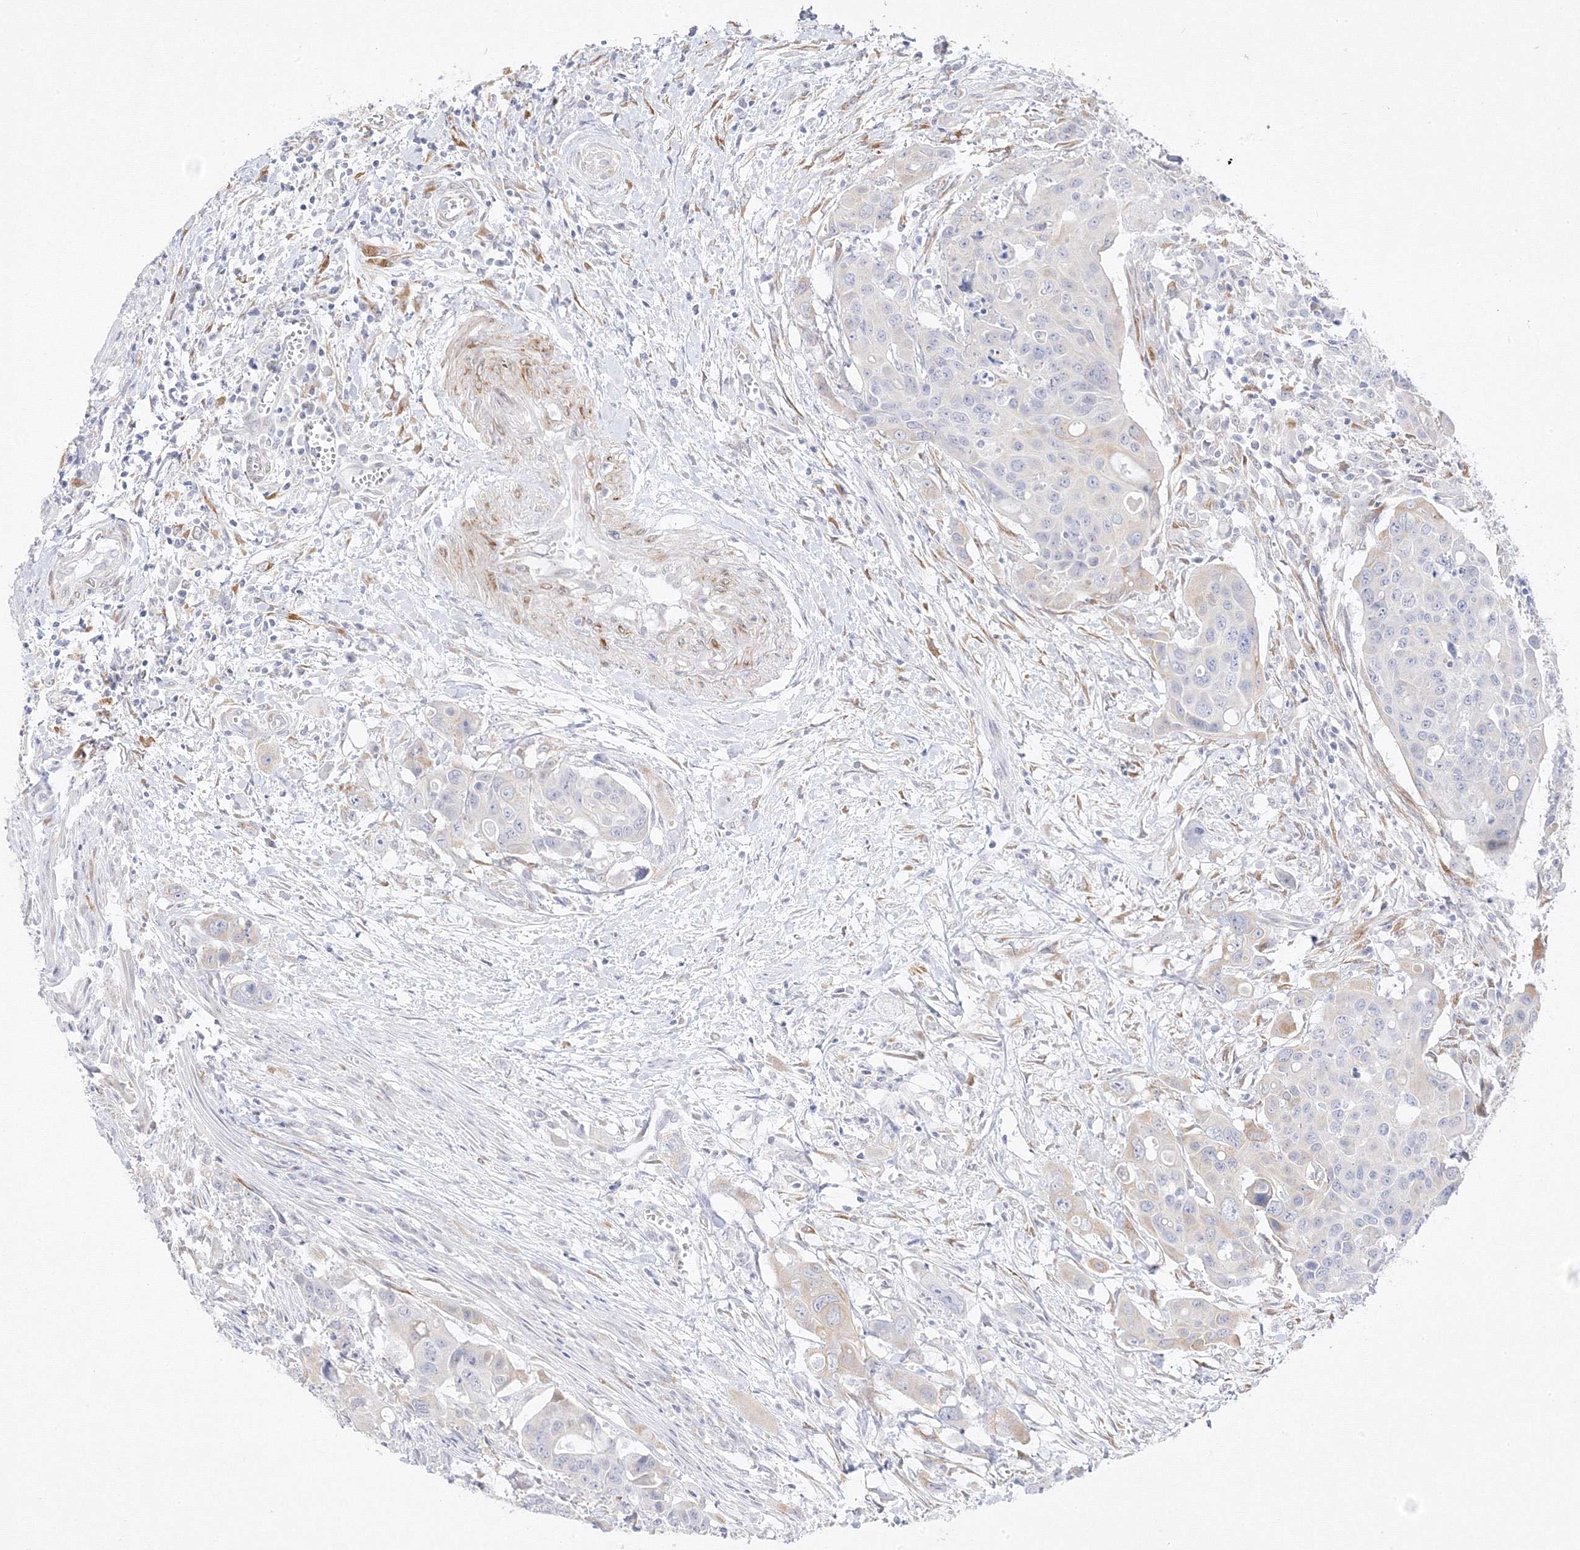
{"staining": {"intensity": "weak", "quantity": "<25%", "location": "cytoplasmic/membranous"}, "tissue": "colorectal cancer", "cell_type": "Tumor cells", "image_type": "cancer", "snomed": [{"axis": "morphology", "description": "Adenocarcinoma, NOS"}, {"axis": "topography", "description": "Colon"}], "caption": "A micrograph of human colorectal cancer (adenocarcinoma) is negative for staining in tumor cells.", "gene": "C2CD2", "patient": {"sex": "male", "age": 77}}